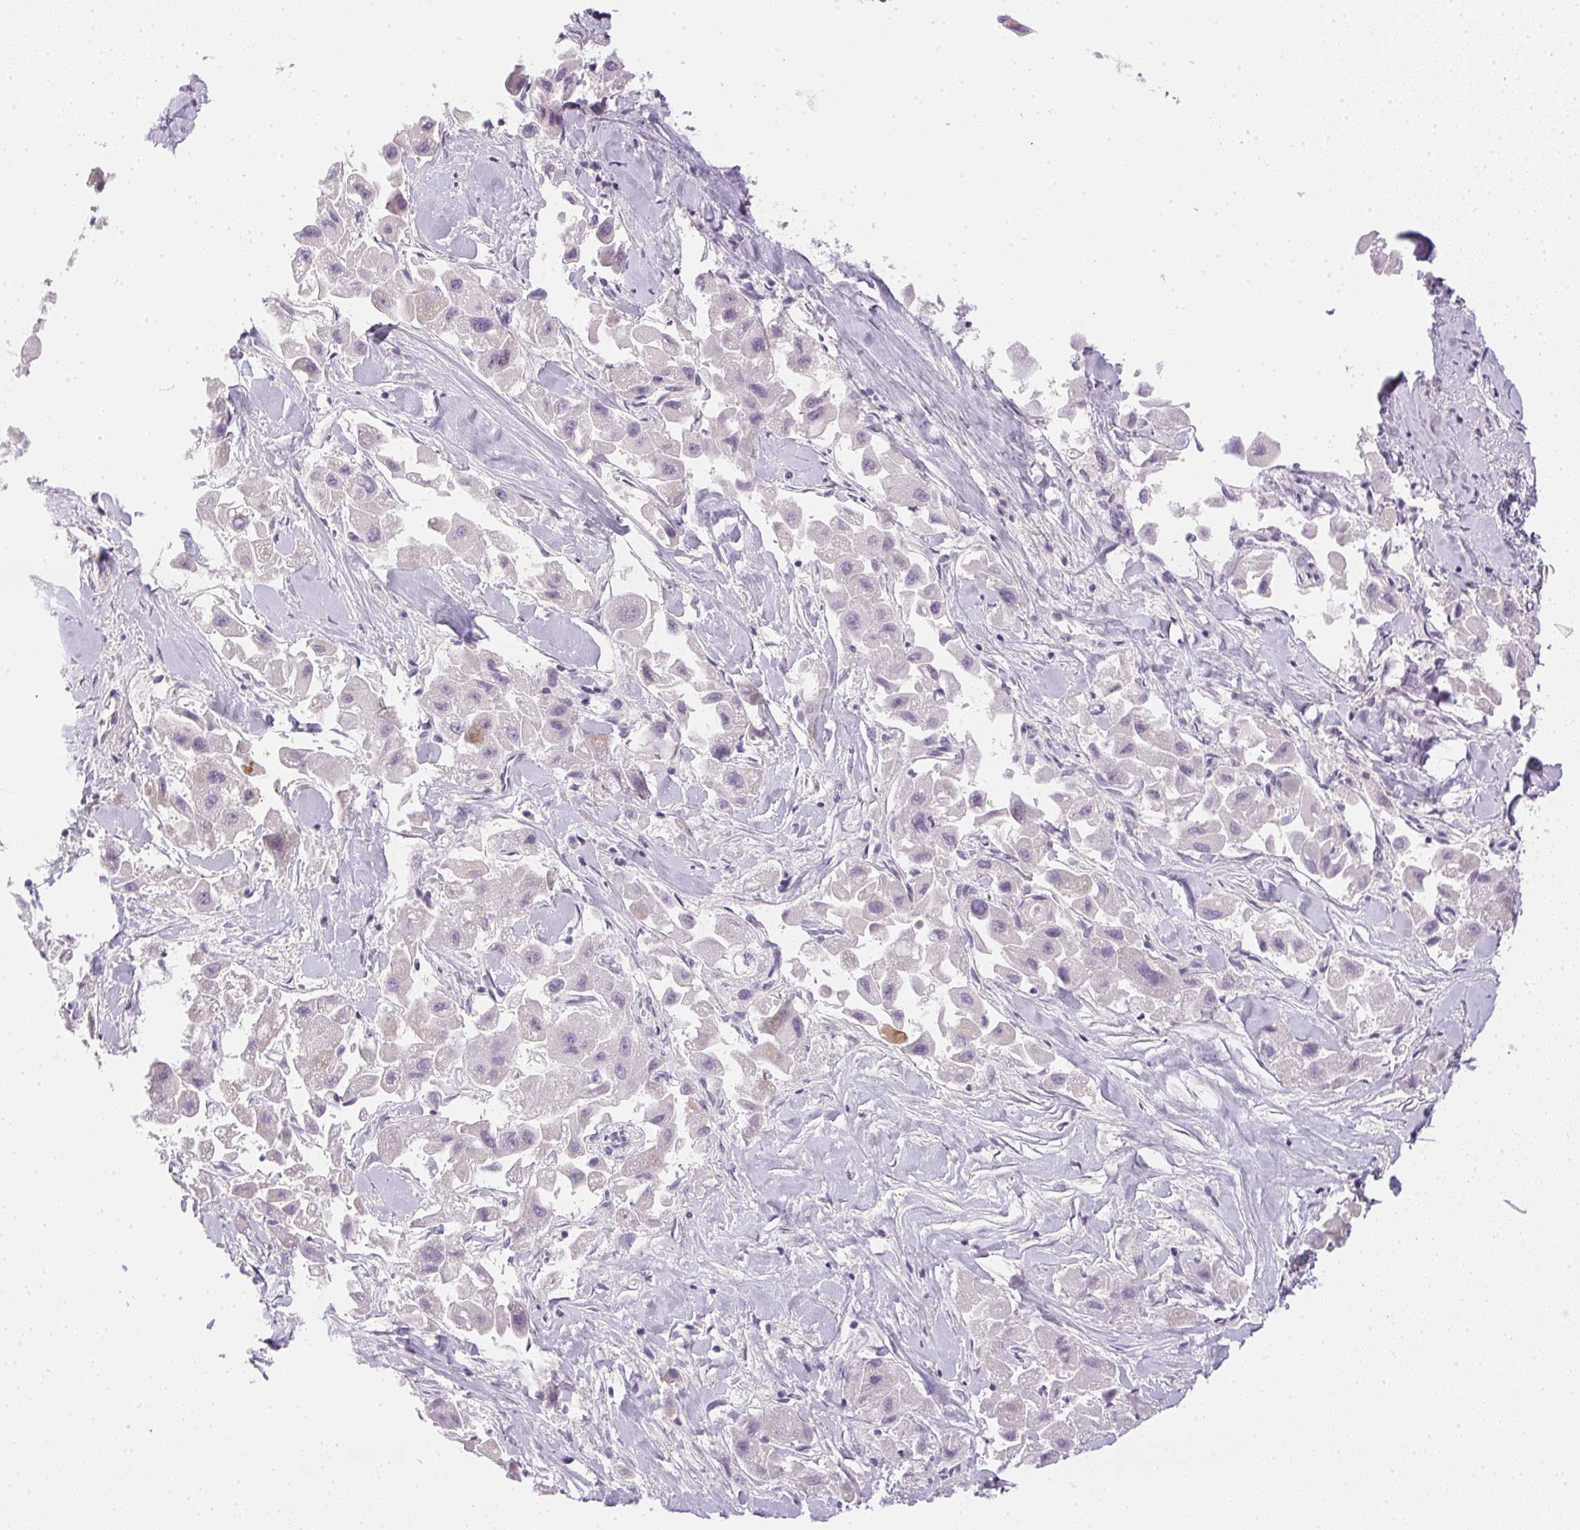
{"staining": {"intensity": "negative", "quantity": "none", "location": "none"}, "tissue": "liver cancer", "cell_type": "Tumor cells", "image_type": "cancer", "snomed": [{"axis": "morphology", "description": "Carcinoma, Hepatocellular, NOS"}, {"axis": "topography", "description": "Liver"}], "caption": "This is an immunohistochemistry (IHC) image of human liver hepatocellular carcinoma. There is no expression in tumor cells.", "gene": "GSDMC", "patient": {"sex": "male", "age": 24}}